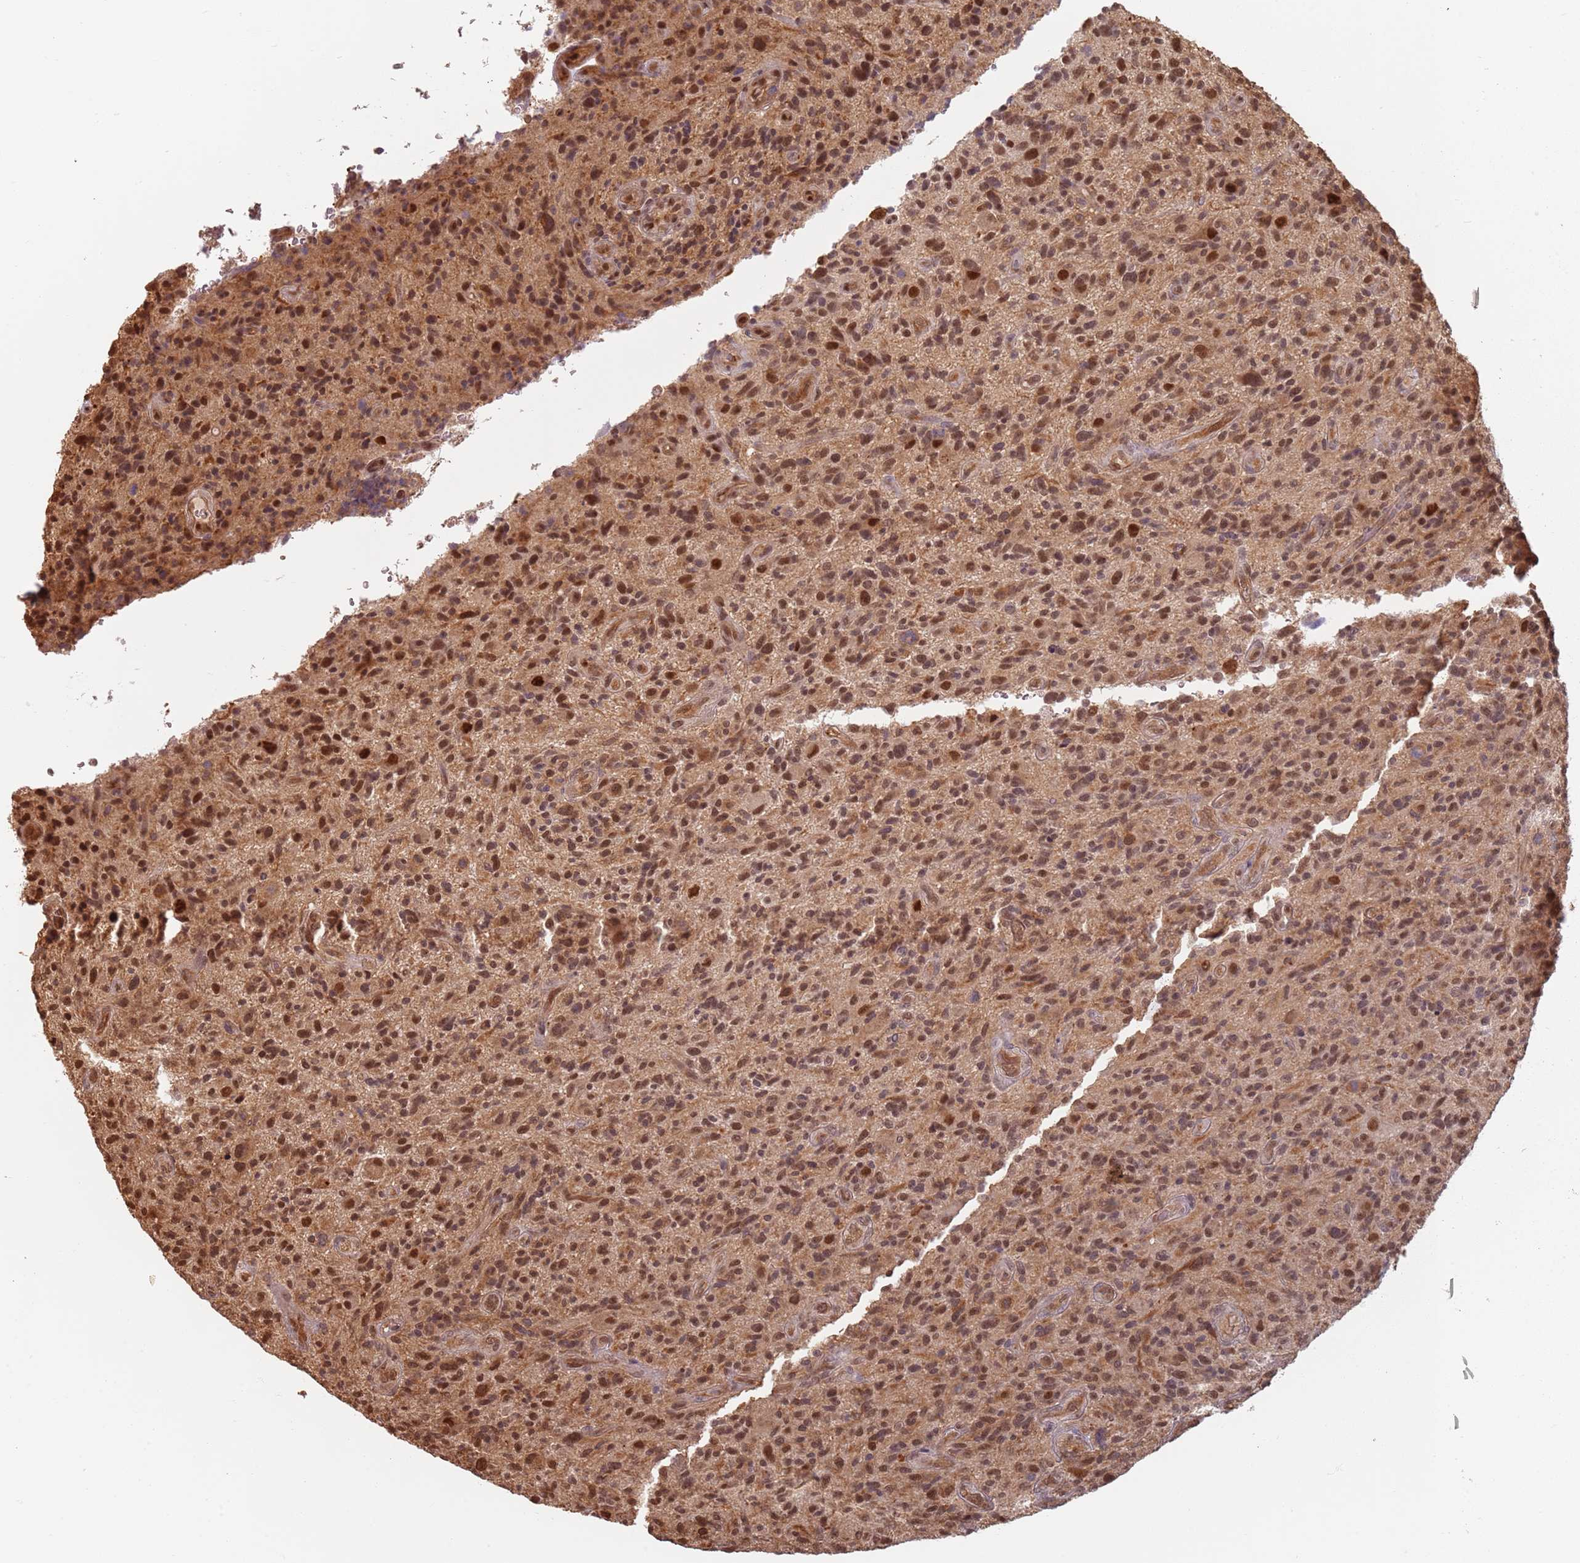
{"staining": {"intensity": "moderate", "quantity": ">75%", "location": "nuclear"}, "tissue": "glioma", "cell_type": "Tumor cells", "image_type": "cancer", "snomed": [{"axis": "morphology", "description": "Glioma, malignant, High grade"}, {"axis": "topography", "description": "Brain"}], "caption": "Human glioma stained with a protein marker reveals moderate staining in tumor cells.", "gene": "PLSCR5", "patient": {"sex": "male", "age": 47}}